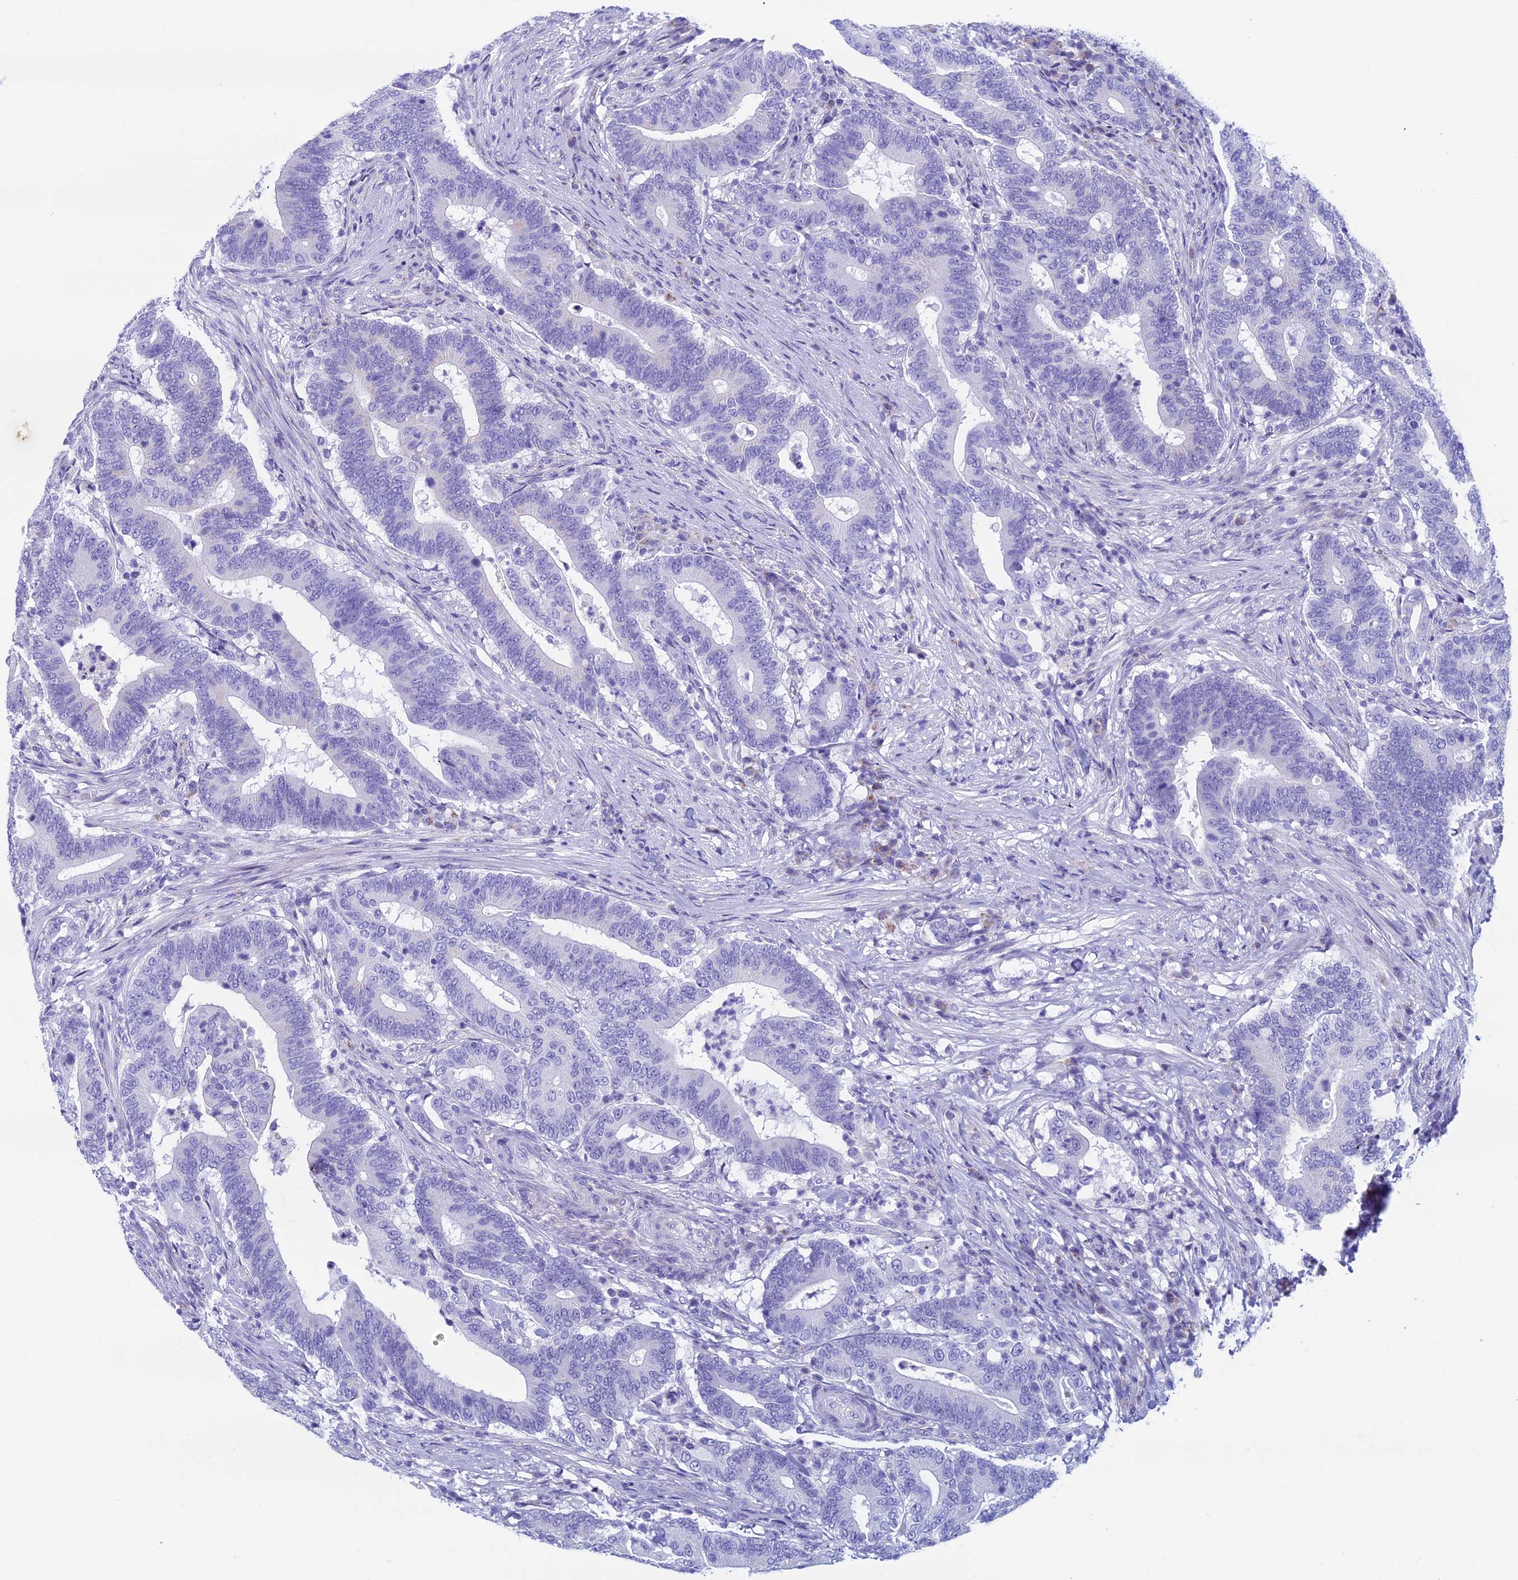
{"staining": {"intensity": "negative", "quantity": "none", "location": "none"}, "tissue": "colorectal cancer", "cell_type": "Tumor cells", "image_type": "cancer", "snomed": [{"axis": "morphology", "description": "Adenocarcinoma, NOS"}, {"axis": "topography", "description": "Colon"}], "caption": "The IHC image has no significant positivity in tumor cells of adenocarcinoma (colorectal) tissue. The staining was performed using DAB to visualize the protein expression in brown, while the nuclei were stained in blue with hematoxylin (Magnification: 20x).", "gene": "ZNF563", "patient": {"sex": "female", "age": 66}}